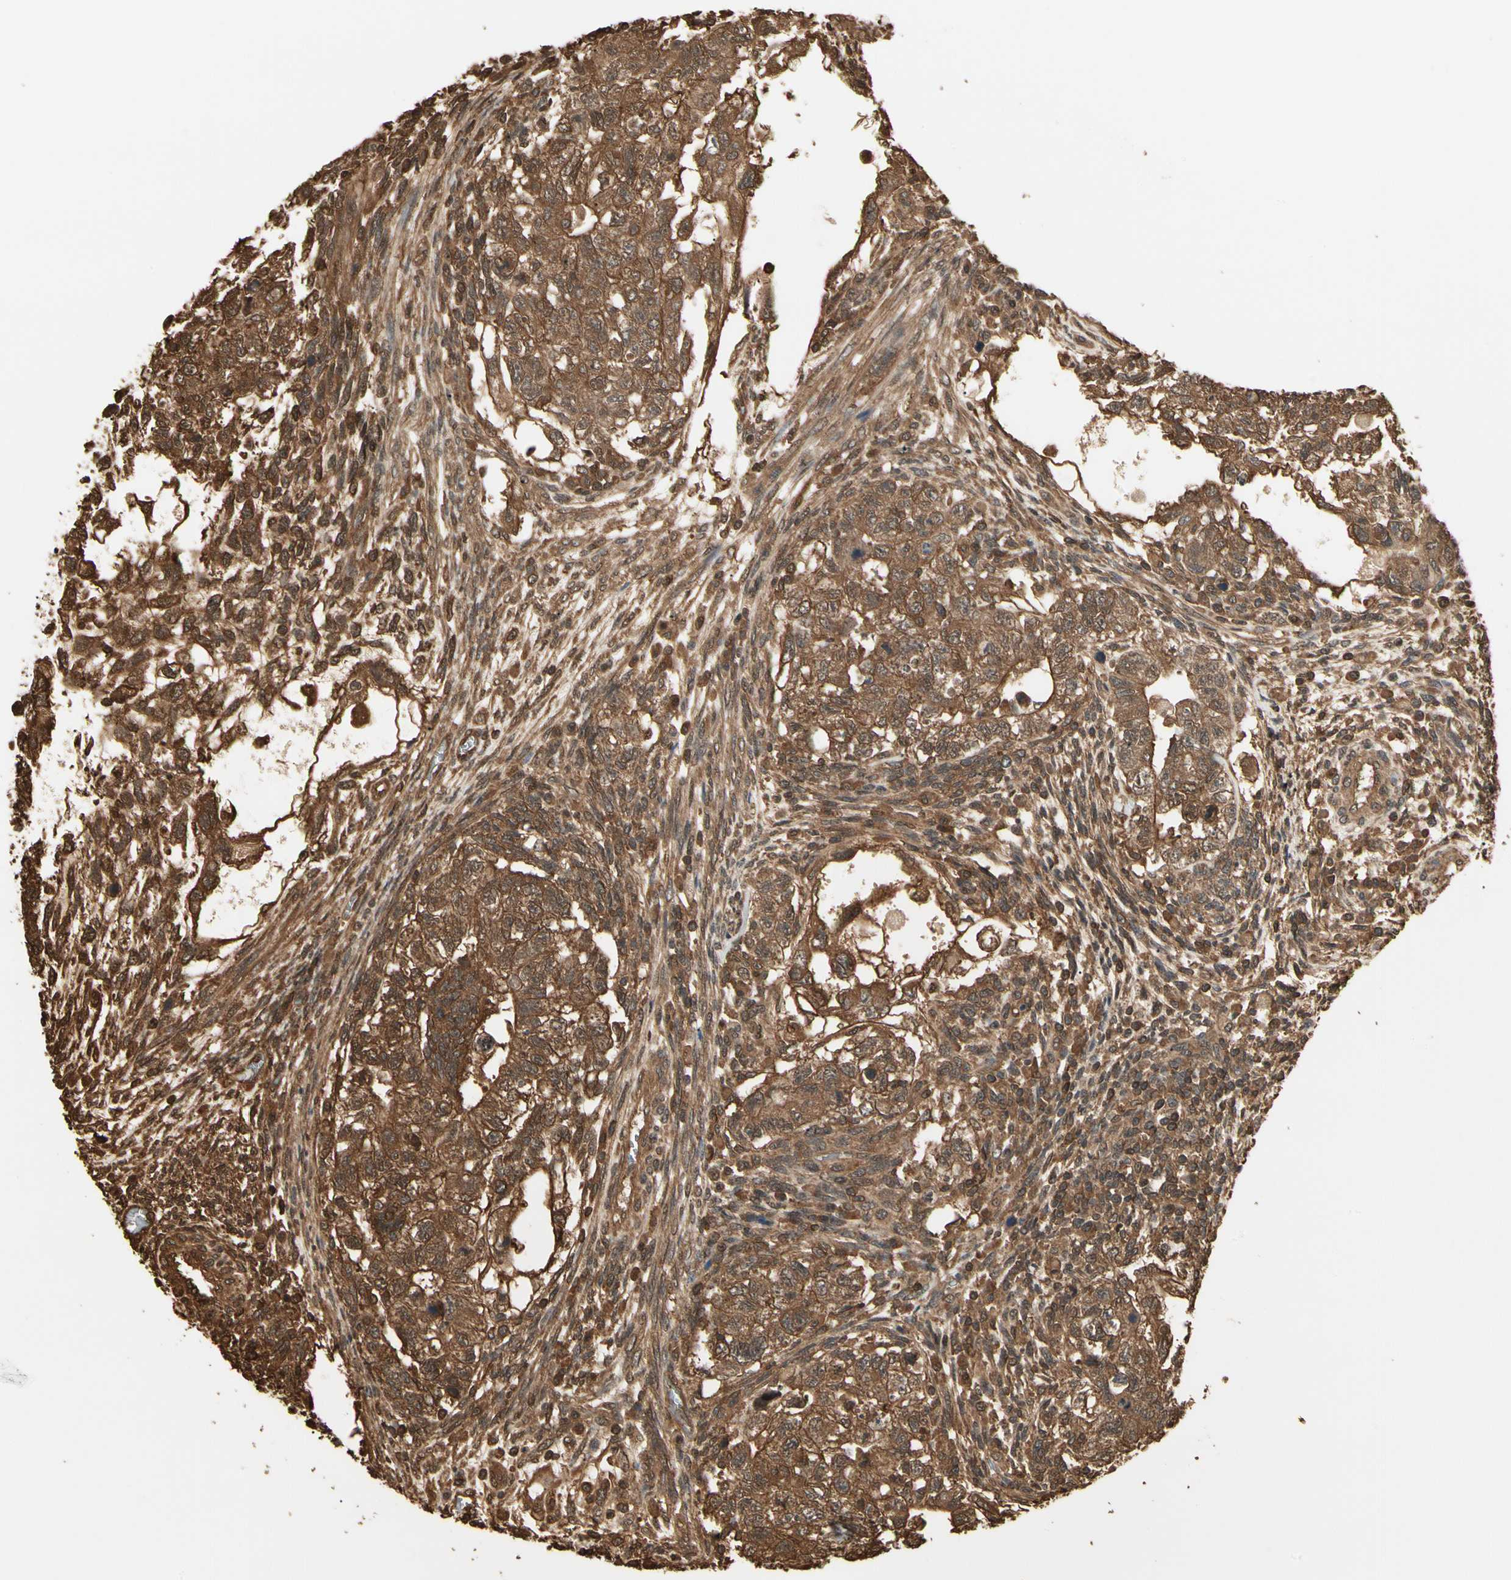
{"staining": {"intensity": "strong", "quantity": ">75%", "location": "cytoplasmic/membranous"}, "tissue": "testis cancer", "cell_type": "Tumor cells", "image_type": "cancer", "snomed": [{"axis": "morphology", "description": "Normal tissue, NOS"}, {"axis": "morphology", "description": "Carcinoma, Embryonal, NOS"}, {"axis": "topography", "description": "Testis"}], "caption": "Immunohistochemical staining of testis cancer (embryonal carcinoma) exhibits strong cytoplasmic/membranous protein positivity in about >75% of tumor cells.", "gene": "YWHAE", "patient": {"sex": "male", "age": 36}}